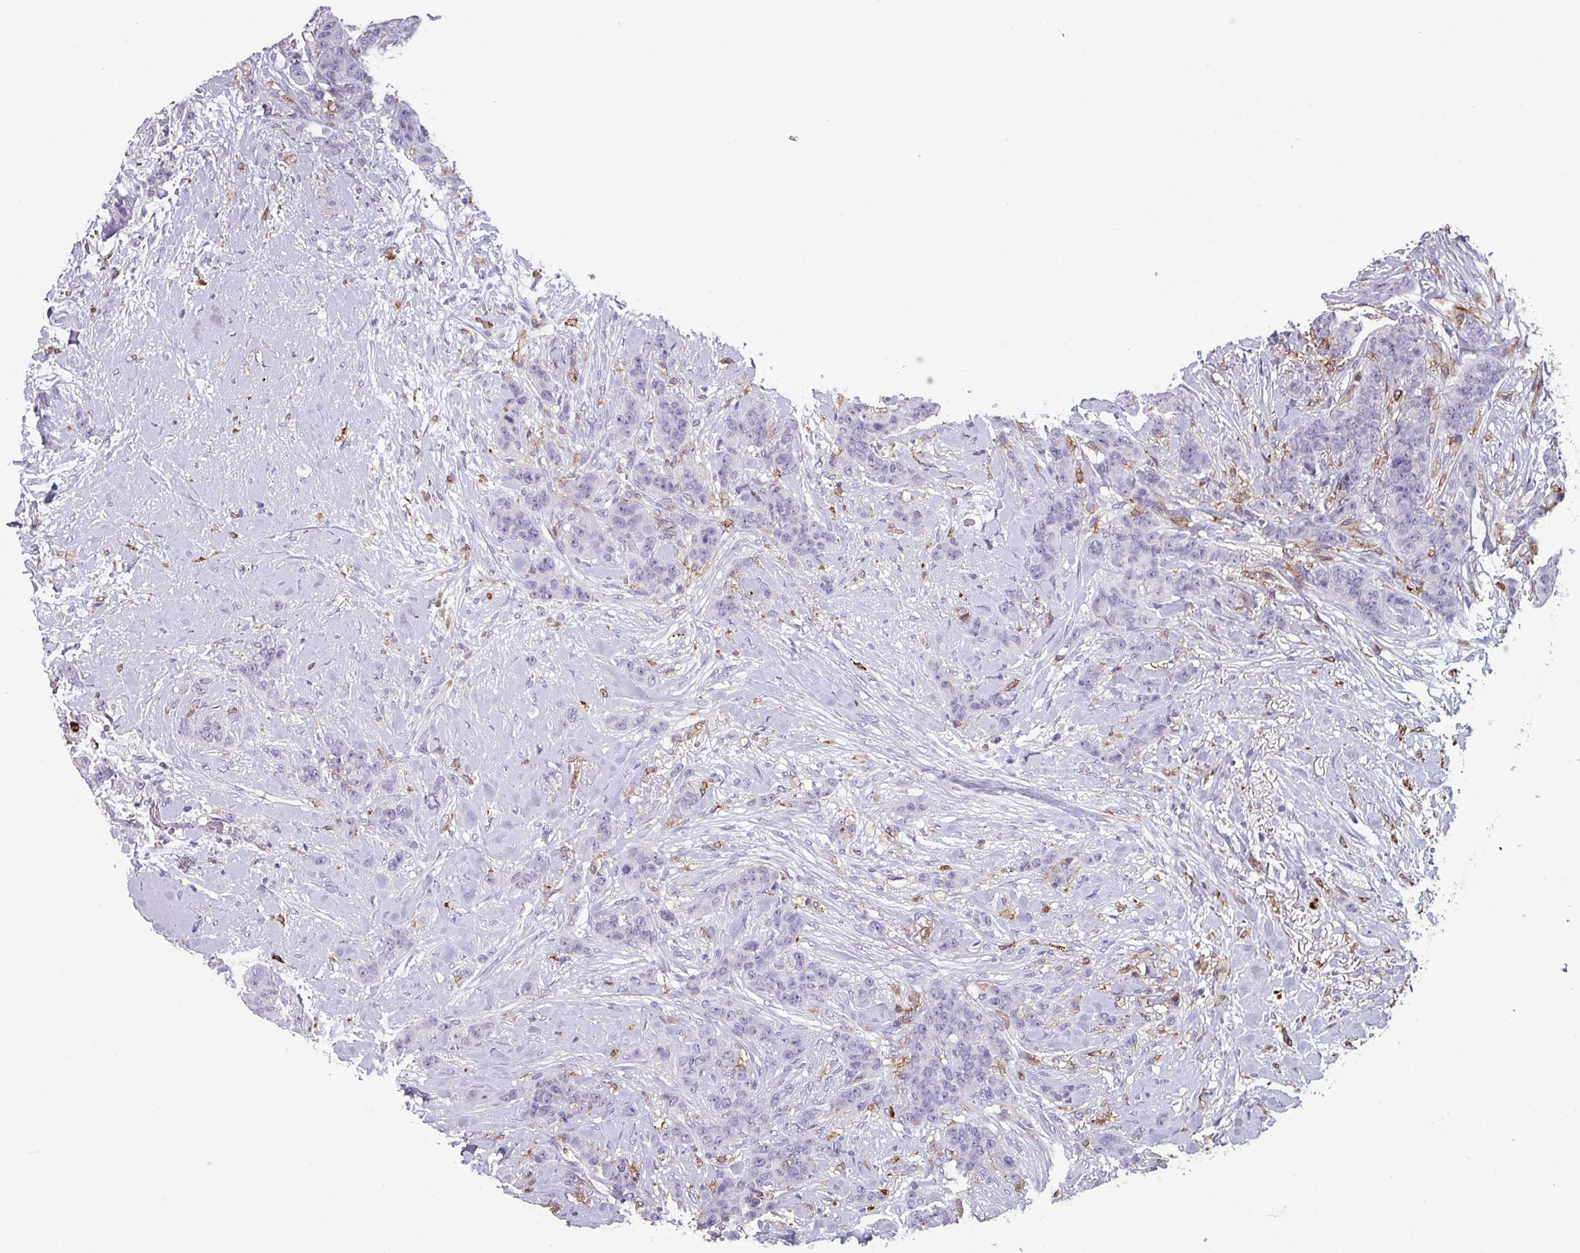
{"staining": {"intensity": "negative", "quantity": "none", "location": "none"}, "tissue": "breast cancer", "cell_type": "Tumor cells", "image_type": "cancer", "snomed": [{"axis": "morphology", "description": "Duct carcinoma"}, {"axis": "topography", "description": "Breast"}], "caption": "The histopathology image exhibits no staining of tumor cells in breast cancer.", "gene": "EXOSC5", "patient": {"sex": "female", "age": 40}}